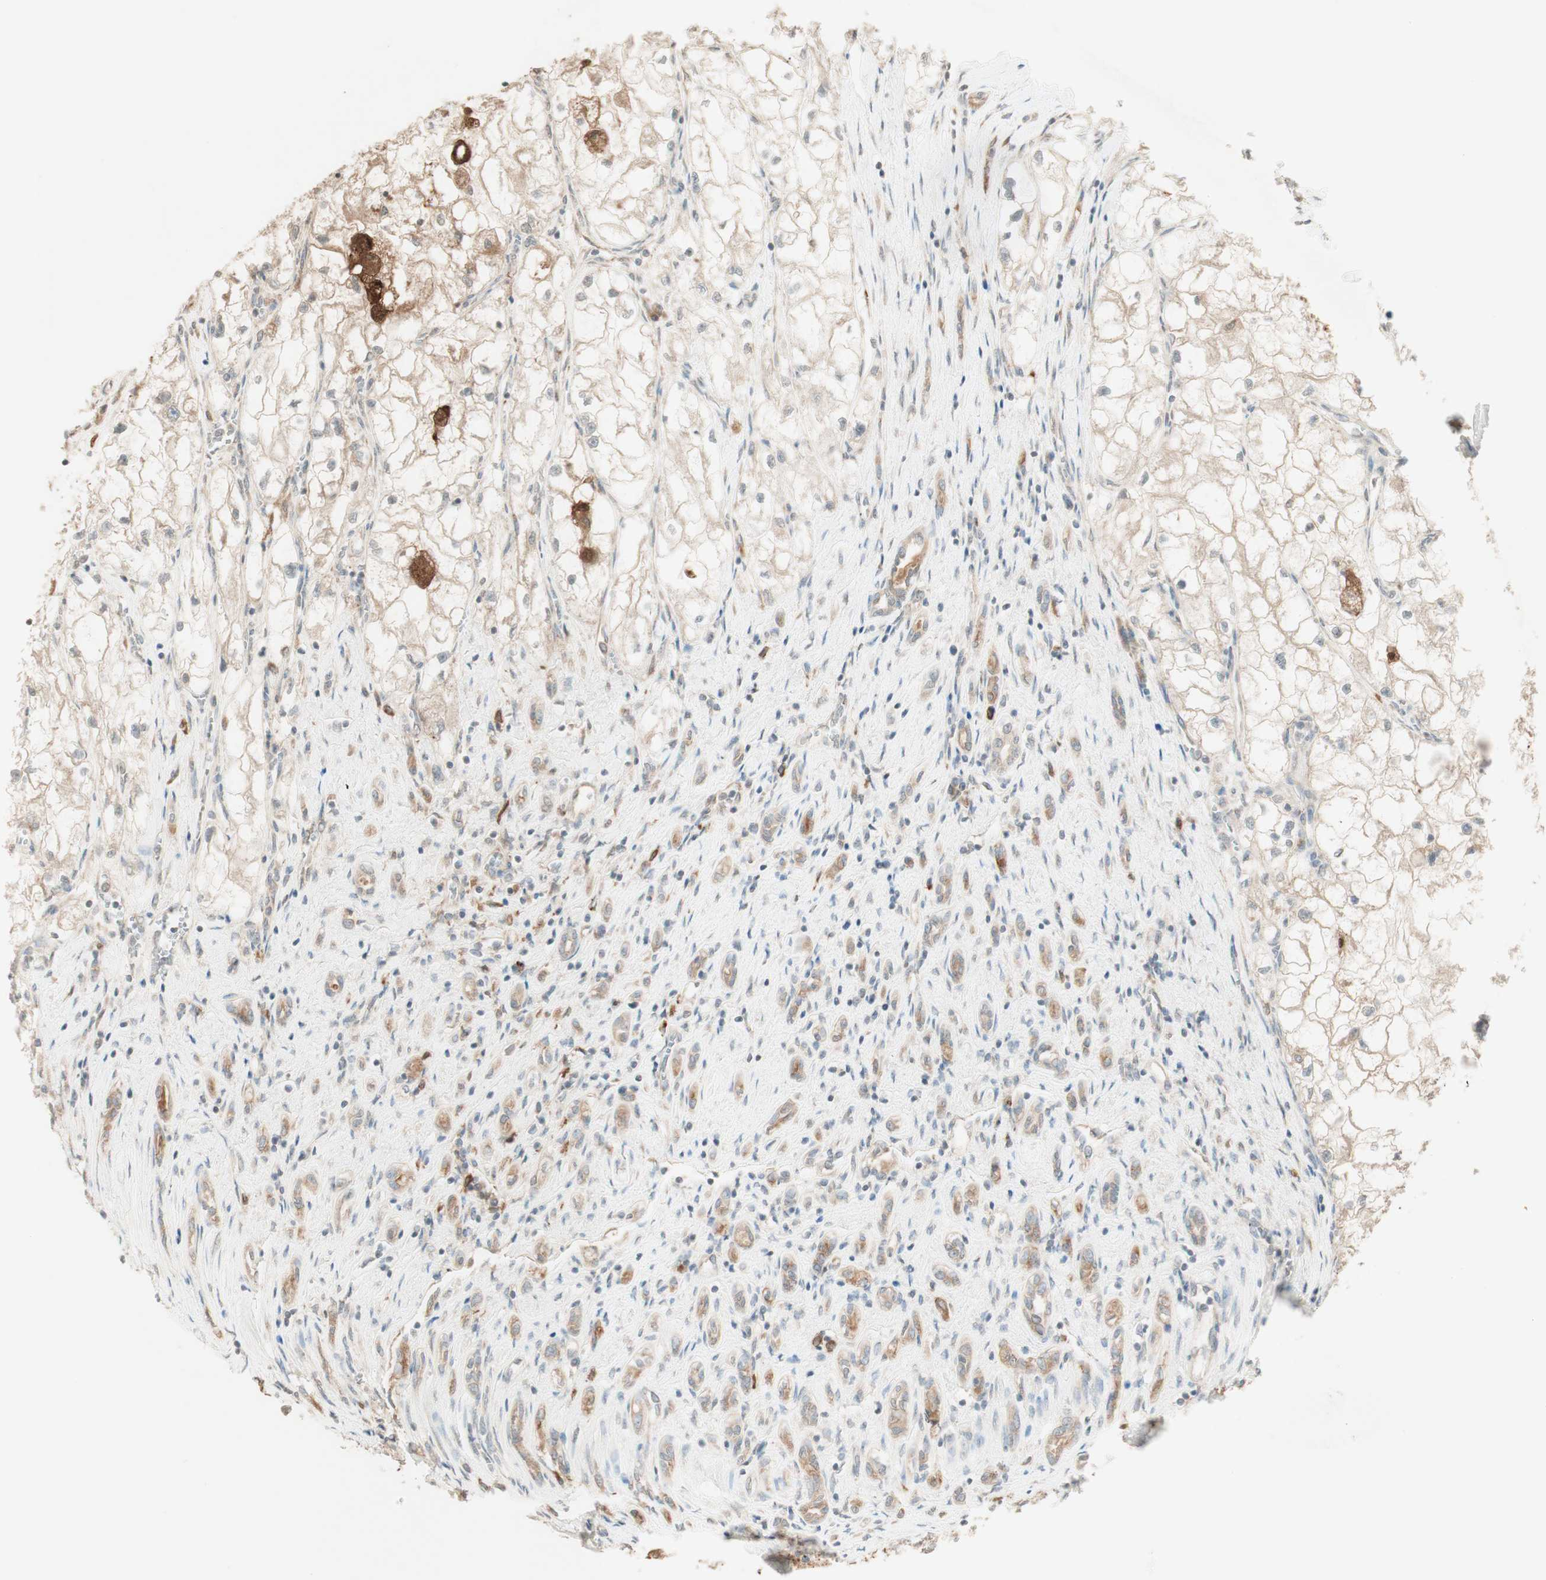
{"staining": {"intensity": "moderate", "quantity": ">75%", "location": "cytoplasmic/membranous"}, "tissue": "renal cancer", "cell_type": "Tumor cells", "image_type": "cancer", "snomed": [{"axis": "morphology", "description": "Adenocarcinoma, NOS"}, {"axis": "topography", "description": "Kidney"}], "caption": "Tumor cells demonstrate medium levels of moderate cytoplasmic/membranous expression in approximately >75% of cells in adenocarcinoma (renal).", "gene": "CLCN2", "patient": {"sex": "female", "age": 70}}